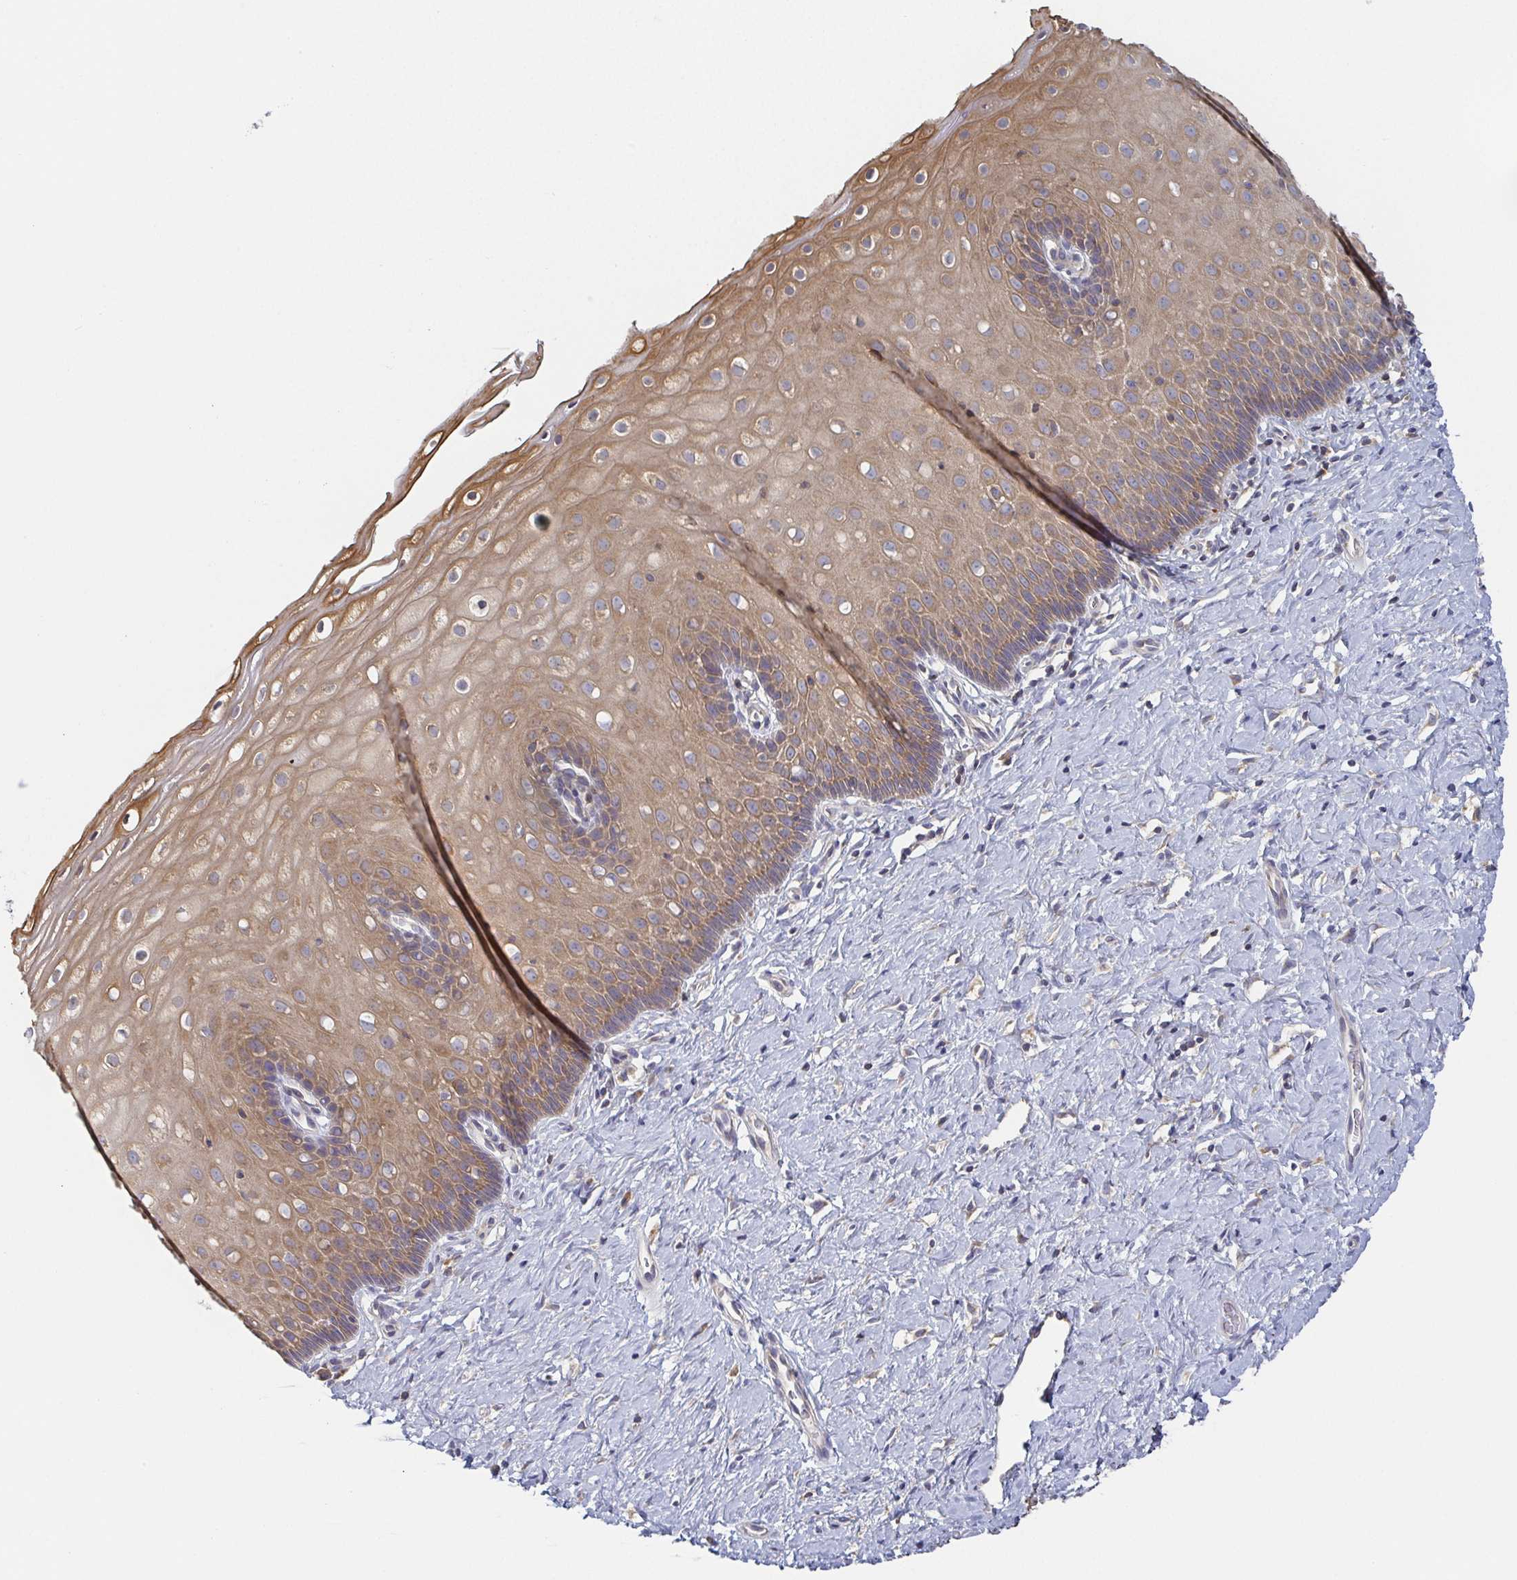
{"staining": {"intensity": "weak", "quantity": ">75%", "location": "cytoplasmic/membranous"}, "tissue": "cervix", "cell_type": "Glandular cells", "image_type": "normal", "snomed": [{"axis": "morphology", "description": "Normal tissue, NOS"}, {"axis": "topography", "description": "Cervix"}], "caption": "The immunohistochemical stain highlights weak cytoplasmic/membranous staining in glandular cells of normal cervix.", "gene": "TUFT1", "patient": {"sex": "female", "age": 37}}